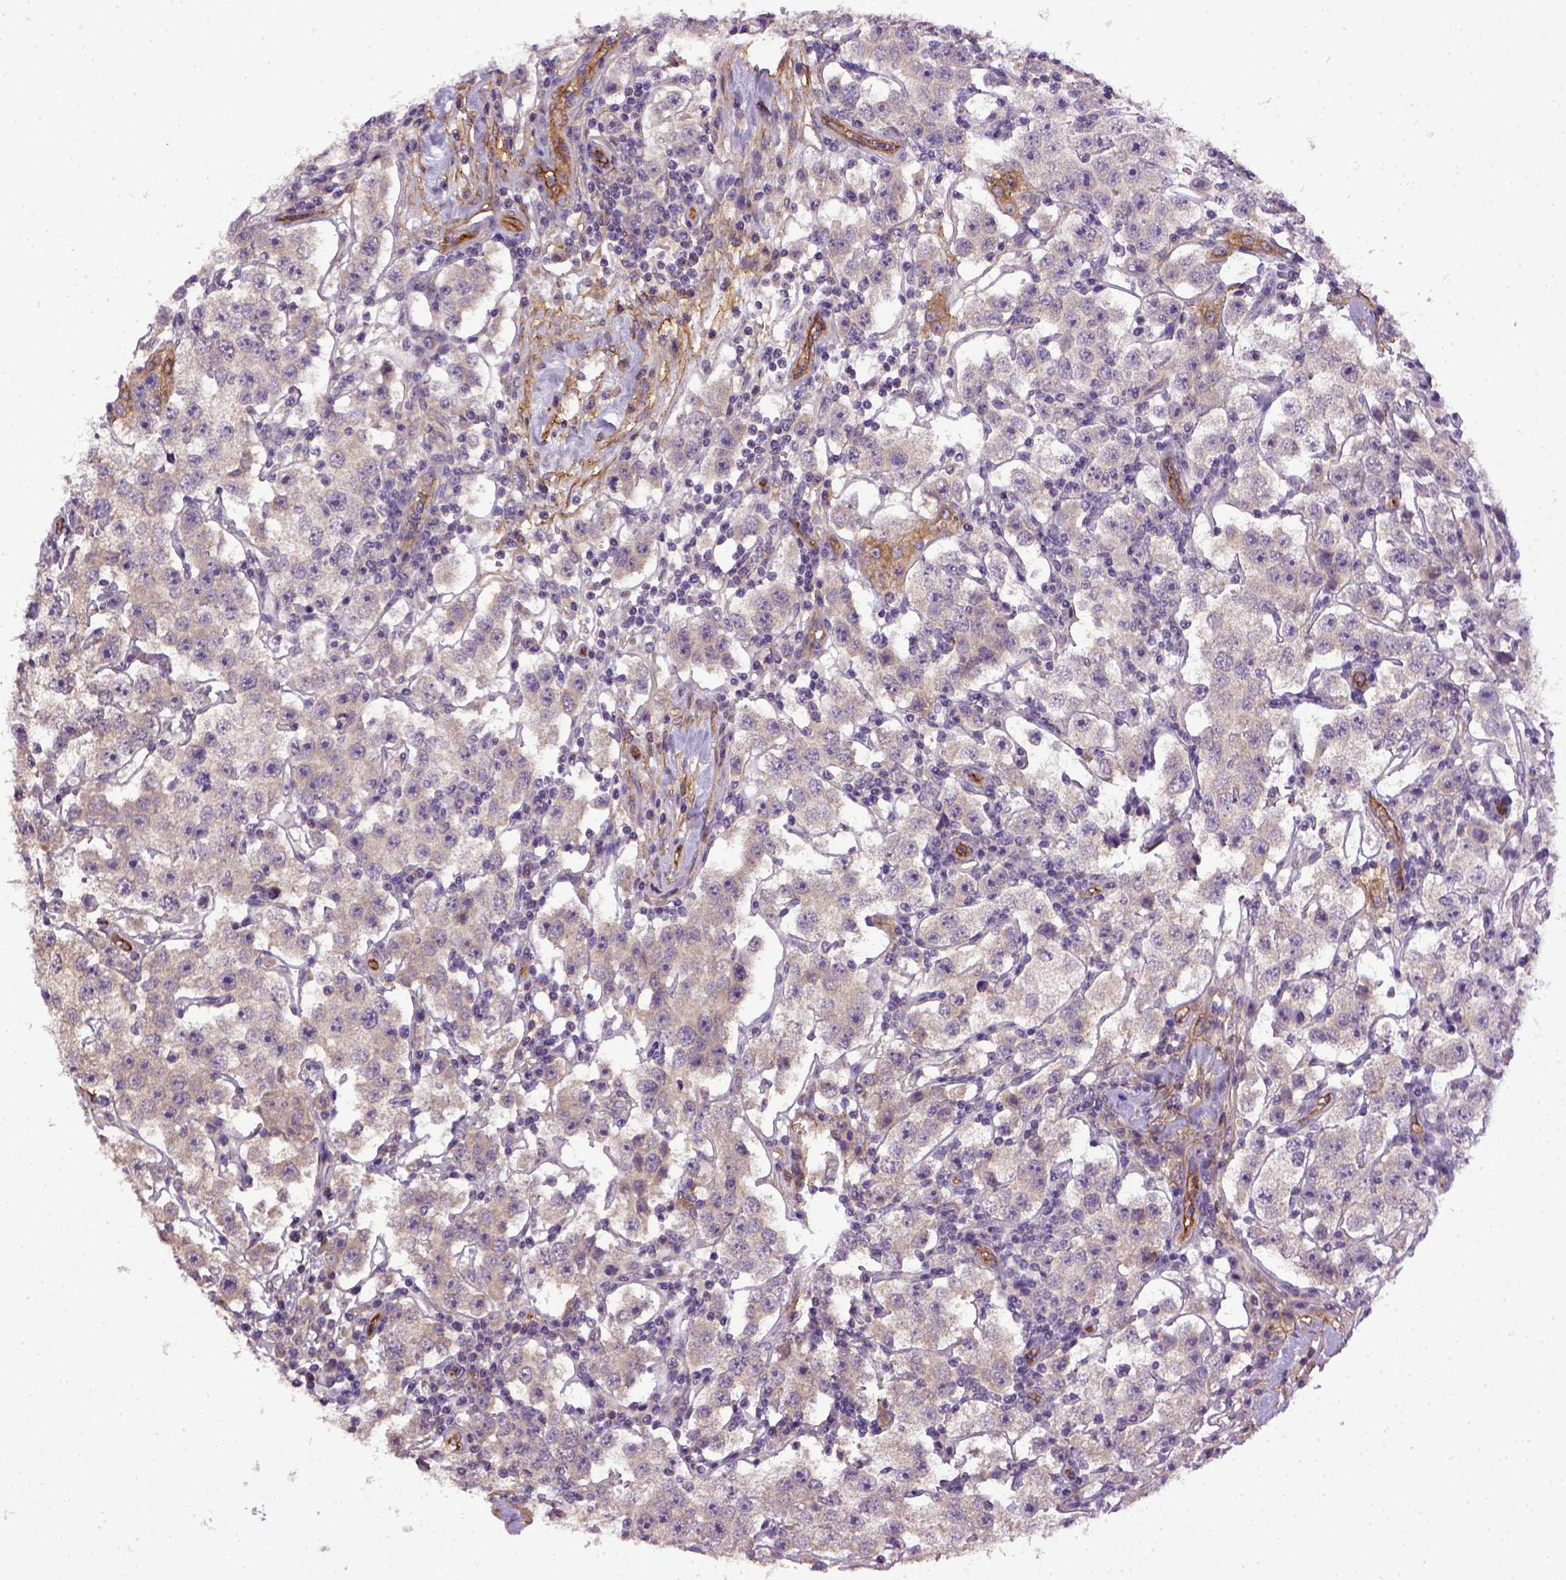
{"staining": {"intensity": "weak", "quantity": "25%-75%", "location": "cytoplasmic/membranous"}, "tissue": "testis cancer", "cell_type": "Tumor cells", "image_type": "cancer", "snomed": [{"axis": "morphology", "description": "Seminoma, NOS"}, {"axis": "topography", "description": "Testis"}], "caption": "A brown stain shows weak cytoplasmic/membranous expression of a protein in testis cancer tumor cells.", "gene": "ENG", "patient": {"sex": "male", "age": 37}}